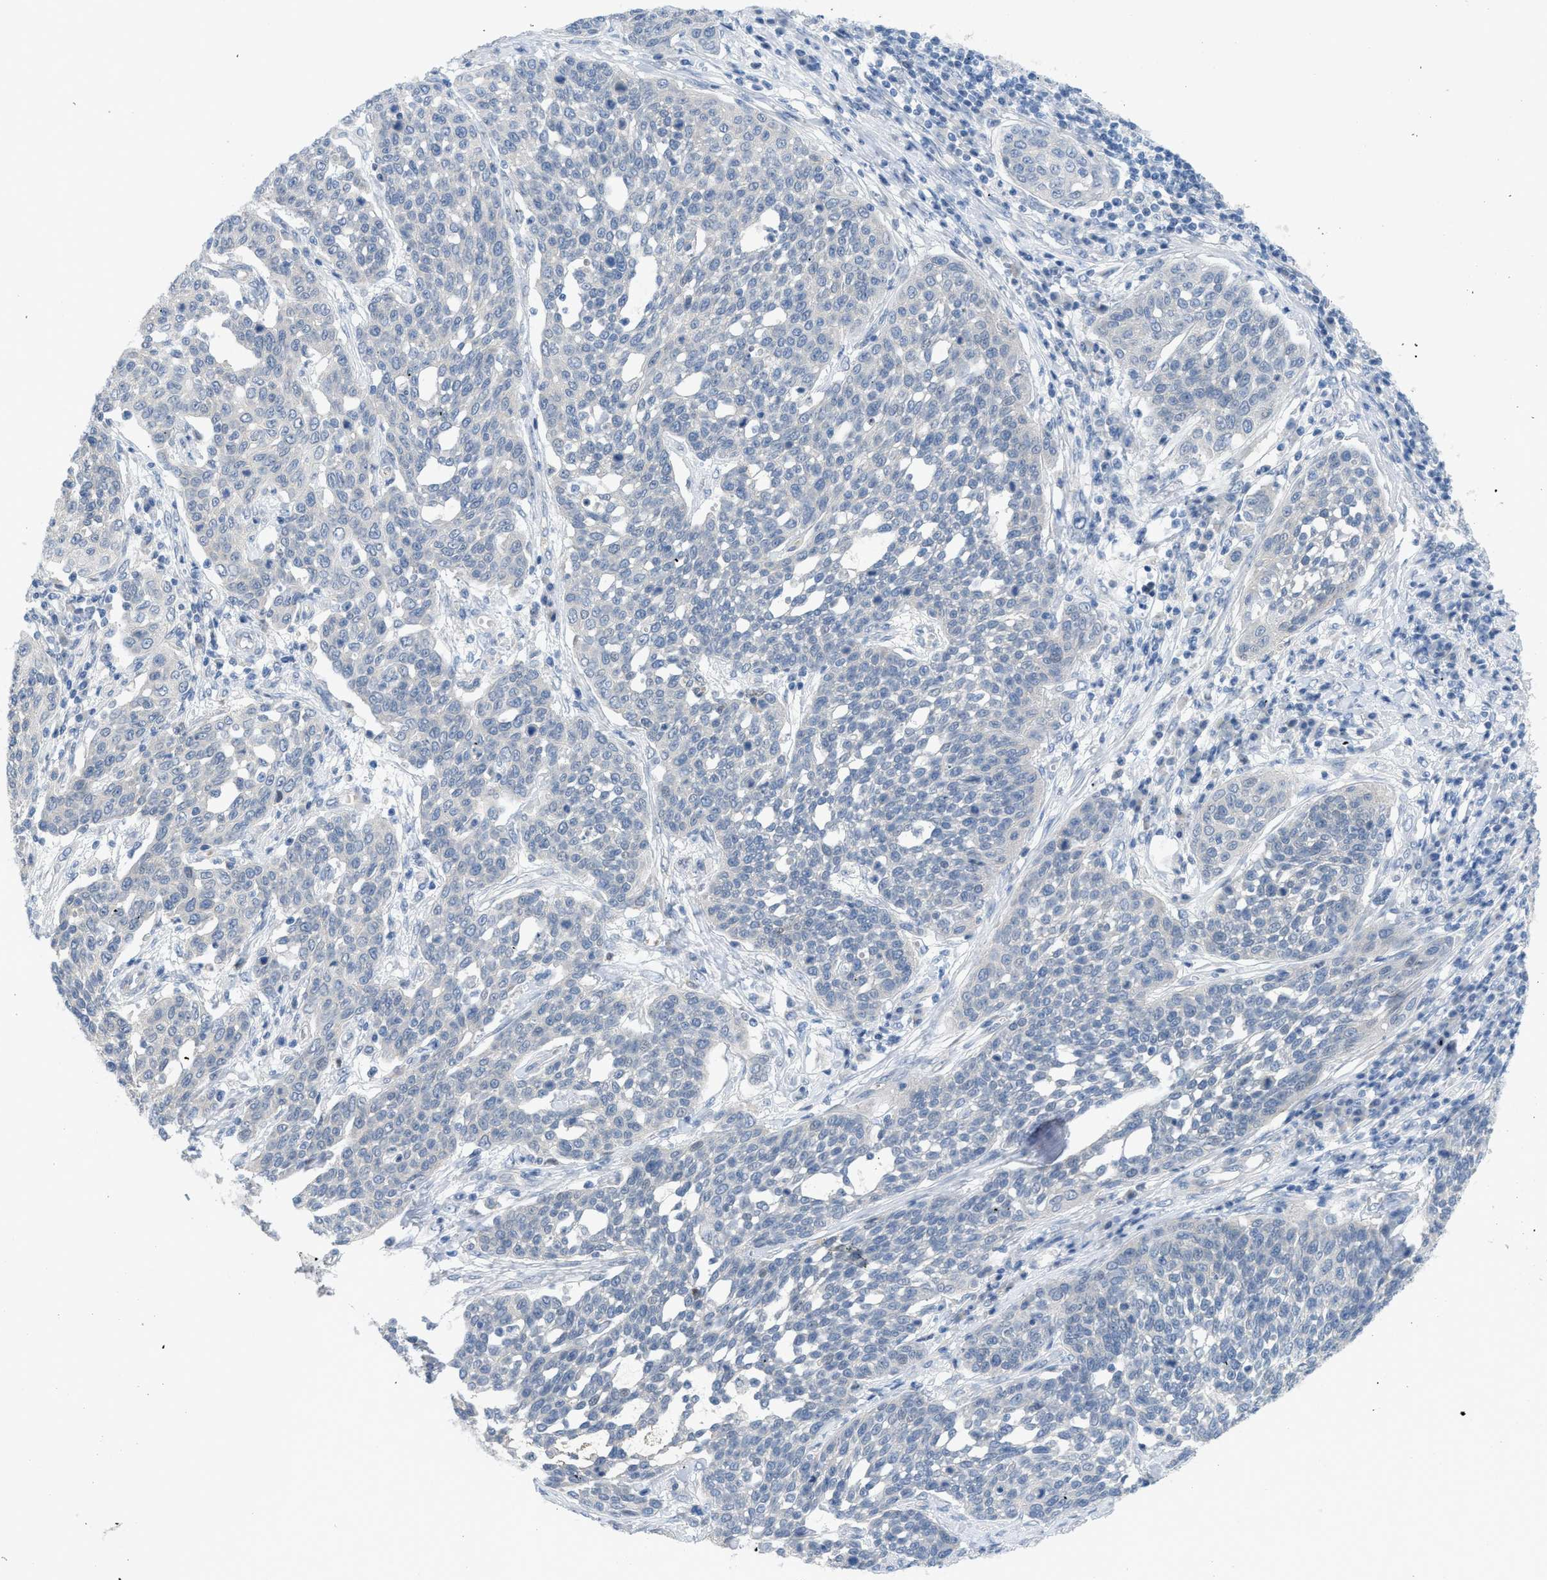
{"staining": {"intensity": "negative", "quantity": "none", "location": "none"}, "tissue": "cervical cancer", "cell_type": "Tumor cells", "image_type": "cancer", "snomed": [{"axis": "morphology", "description": "Squamous cell carcinoma, NOS"}, {"axis": "topography", "description": "Cervix"}], "caption": "Immunohistochemical staining of human squamous cell carcinoma (cervical) shows no significant expression in tumor cells.", "gene": "TNFAIP1", "patient": {"sex": "female", "age": 34}}